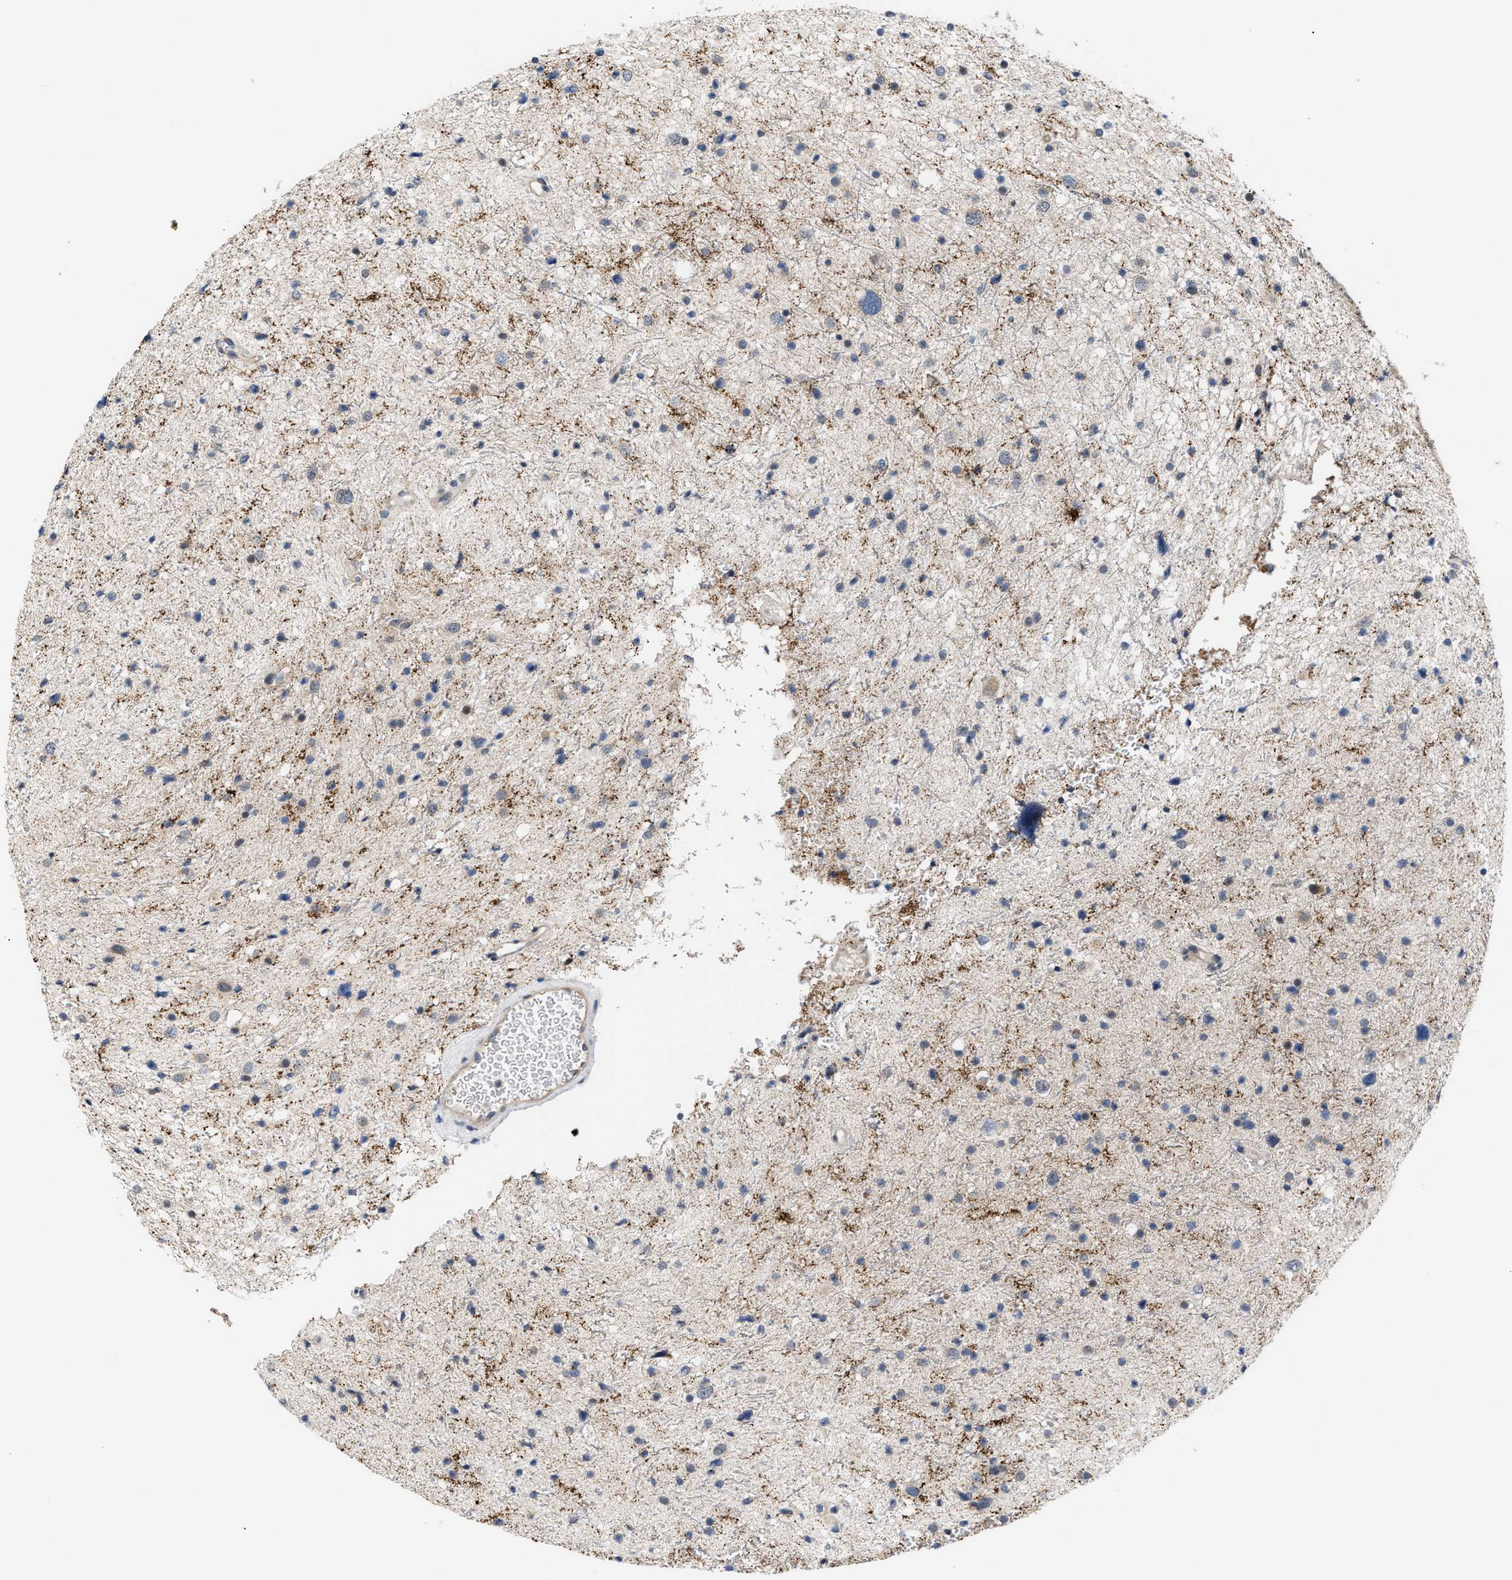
{"staining": {"intensity": "weak", "quantity": "<25%", "location": "cytoplasmic/membranous"}, "tissue": "glioma", "cell_type": "Tumor cells", "image_type": "cancer", "snomed": [{"axis": "morphology", "description": "Glioma, malignant, Low grade"}, {"axis": "topography", "description": "Brain"}], "caption": "Immunohistochemistry of malignant glioma (low-grade) demonstrates no positivity in tumor cells. The staining was performed using DAB to visualize the protein expression in brown, while the nuclei were stained in blue with hematoxylin (Magnification: 20x).", "gene": "TXNRD3", "patient": {"sex": "female", "age": 37}}